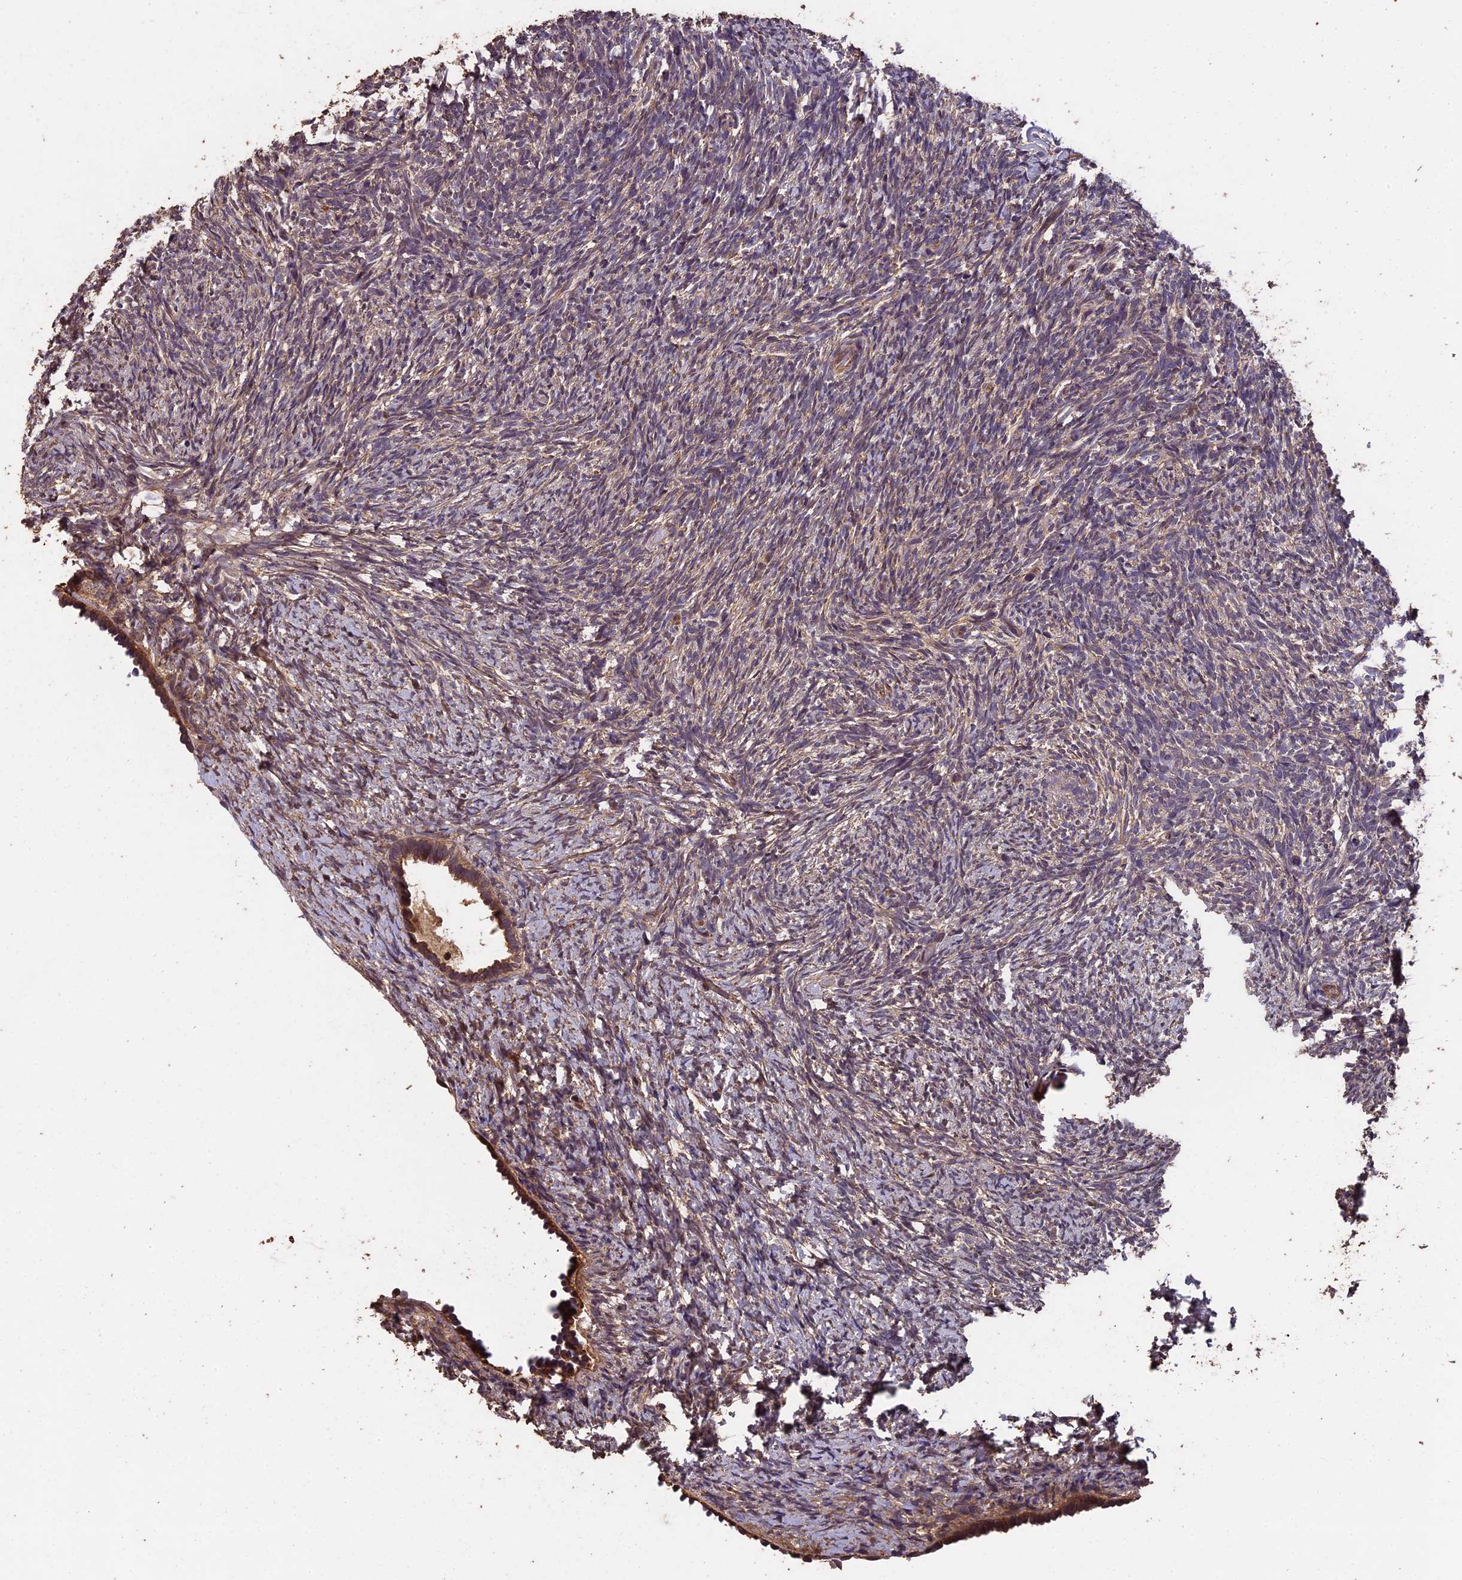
{"staining": {"intensity": "moderate", "quantity": ">75%", "location": "cytoplasmic/membranous"}, "tissue": "ovary", "cell_type": "Follicle cells", "image_type": "normal", "snomed": [{"axis": "morphology", "description": "Normal tissue, NOS"}, {"axis": "topography", "description": "Ovary"}], "caption": "High-power microscopy captured an immunohistochemistry (IHC) histopathology image of unremarkable ovary, revealing moderate cytoplasmic/membranous staining in approximately >75% of follicle cells.", "gene": "CHD9", "patient": {"sex": "female", "age": 60}}